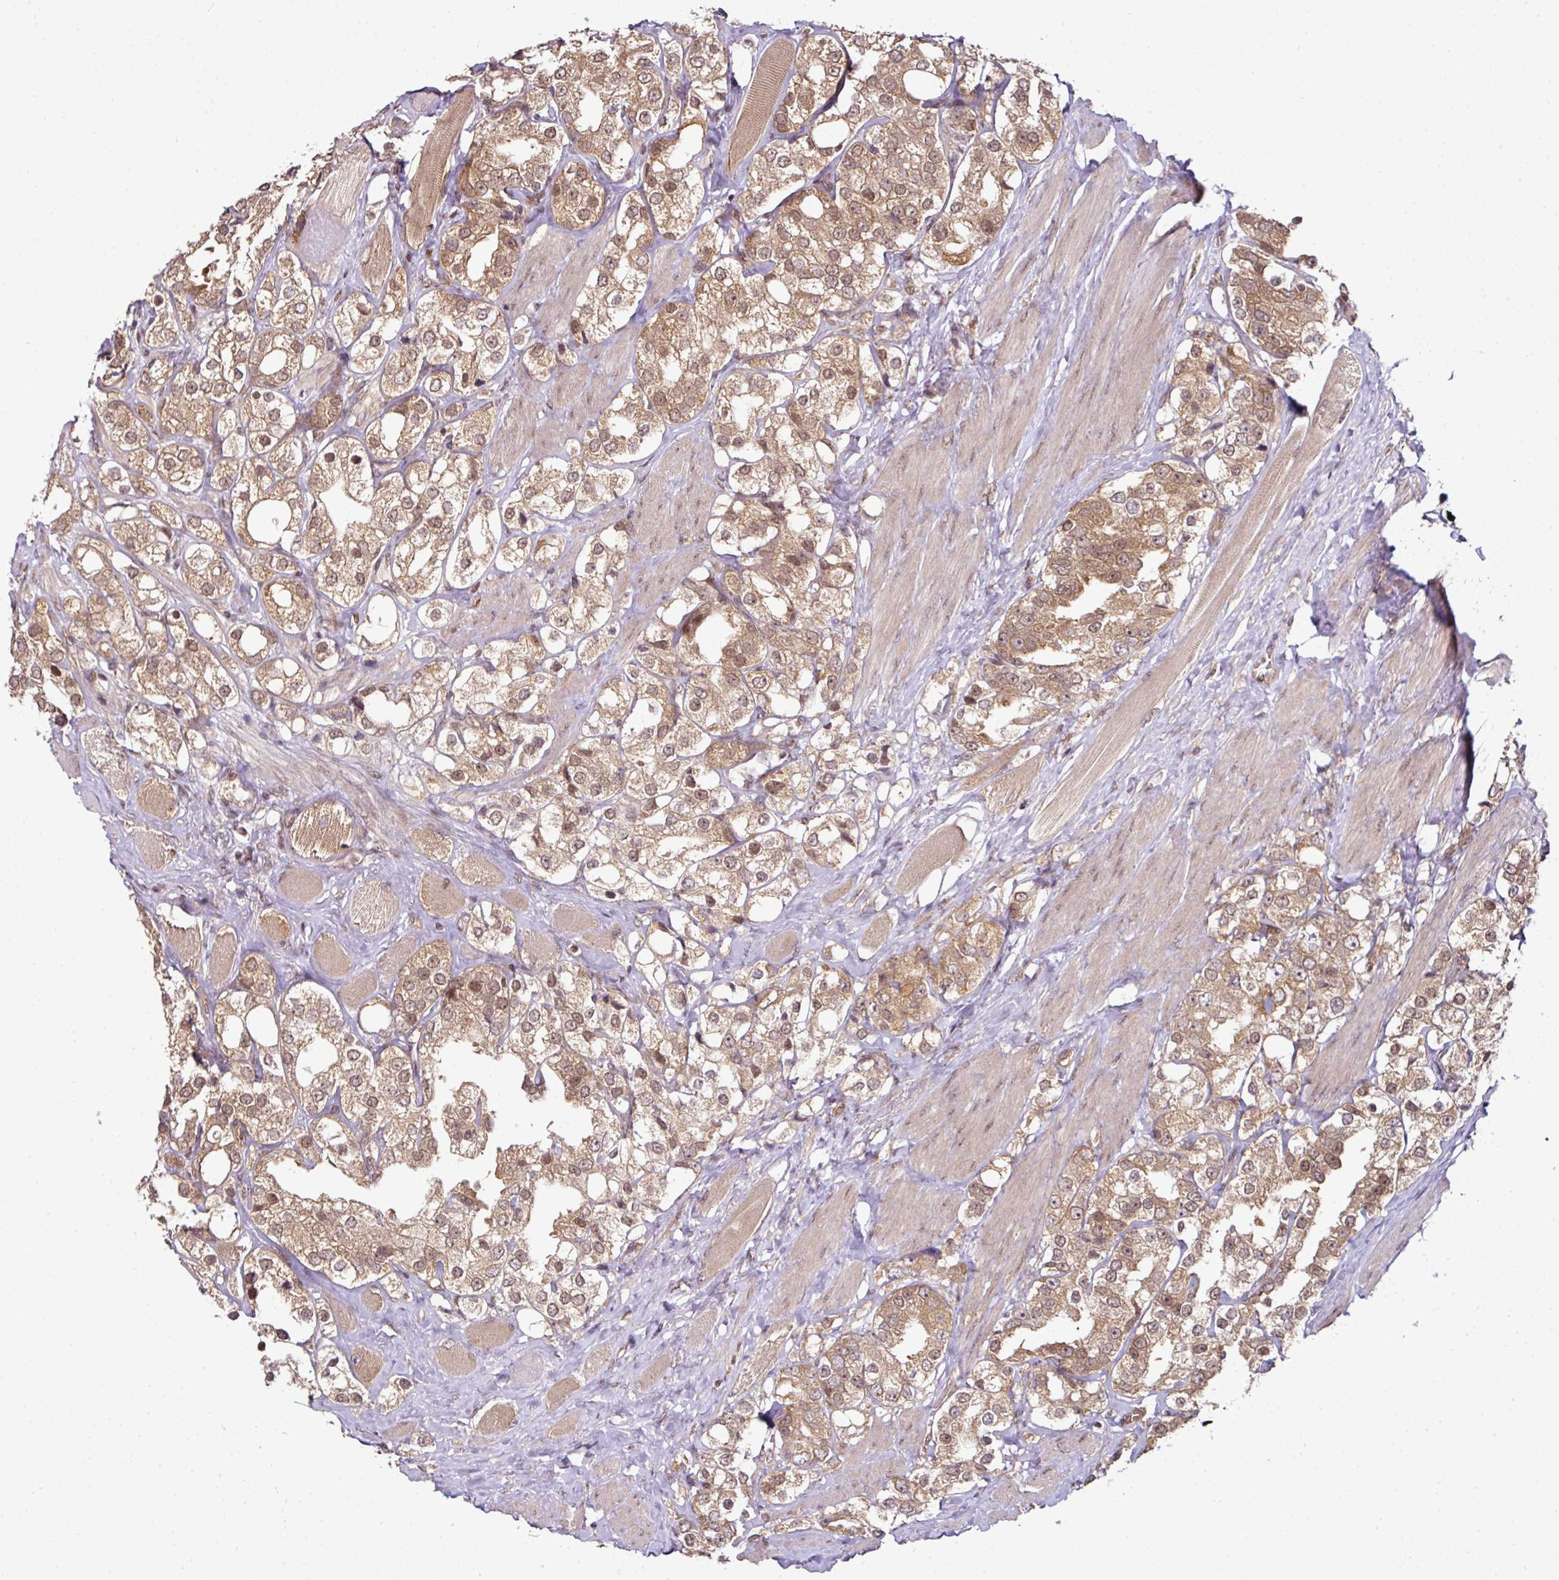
{"staining": {"intensity": "moderate", "quantity": ">75%", "location": "cytoplasmic/membranous,nuclear"}, "tissue": "prostate cancer", "cell_type": "Tumor cells", "image_type": "cancer", "snomed": [{"axis": "morphology", "description": "Adenocarcinoma, NOS"}, {"axis": "topography", "description": "Prostate"}], "caption": "Tumor cells exhibit medium levels of moderate cytoplasmic/membranous and nuclear positivity in approximately >75% of cells in prostate adenocarcinoma.", "gene": "ANKRD18A", "patient": {"sex": "male", "age": 79}}